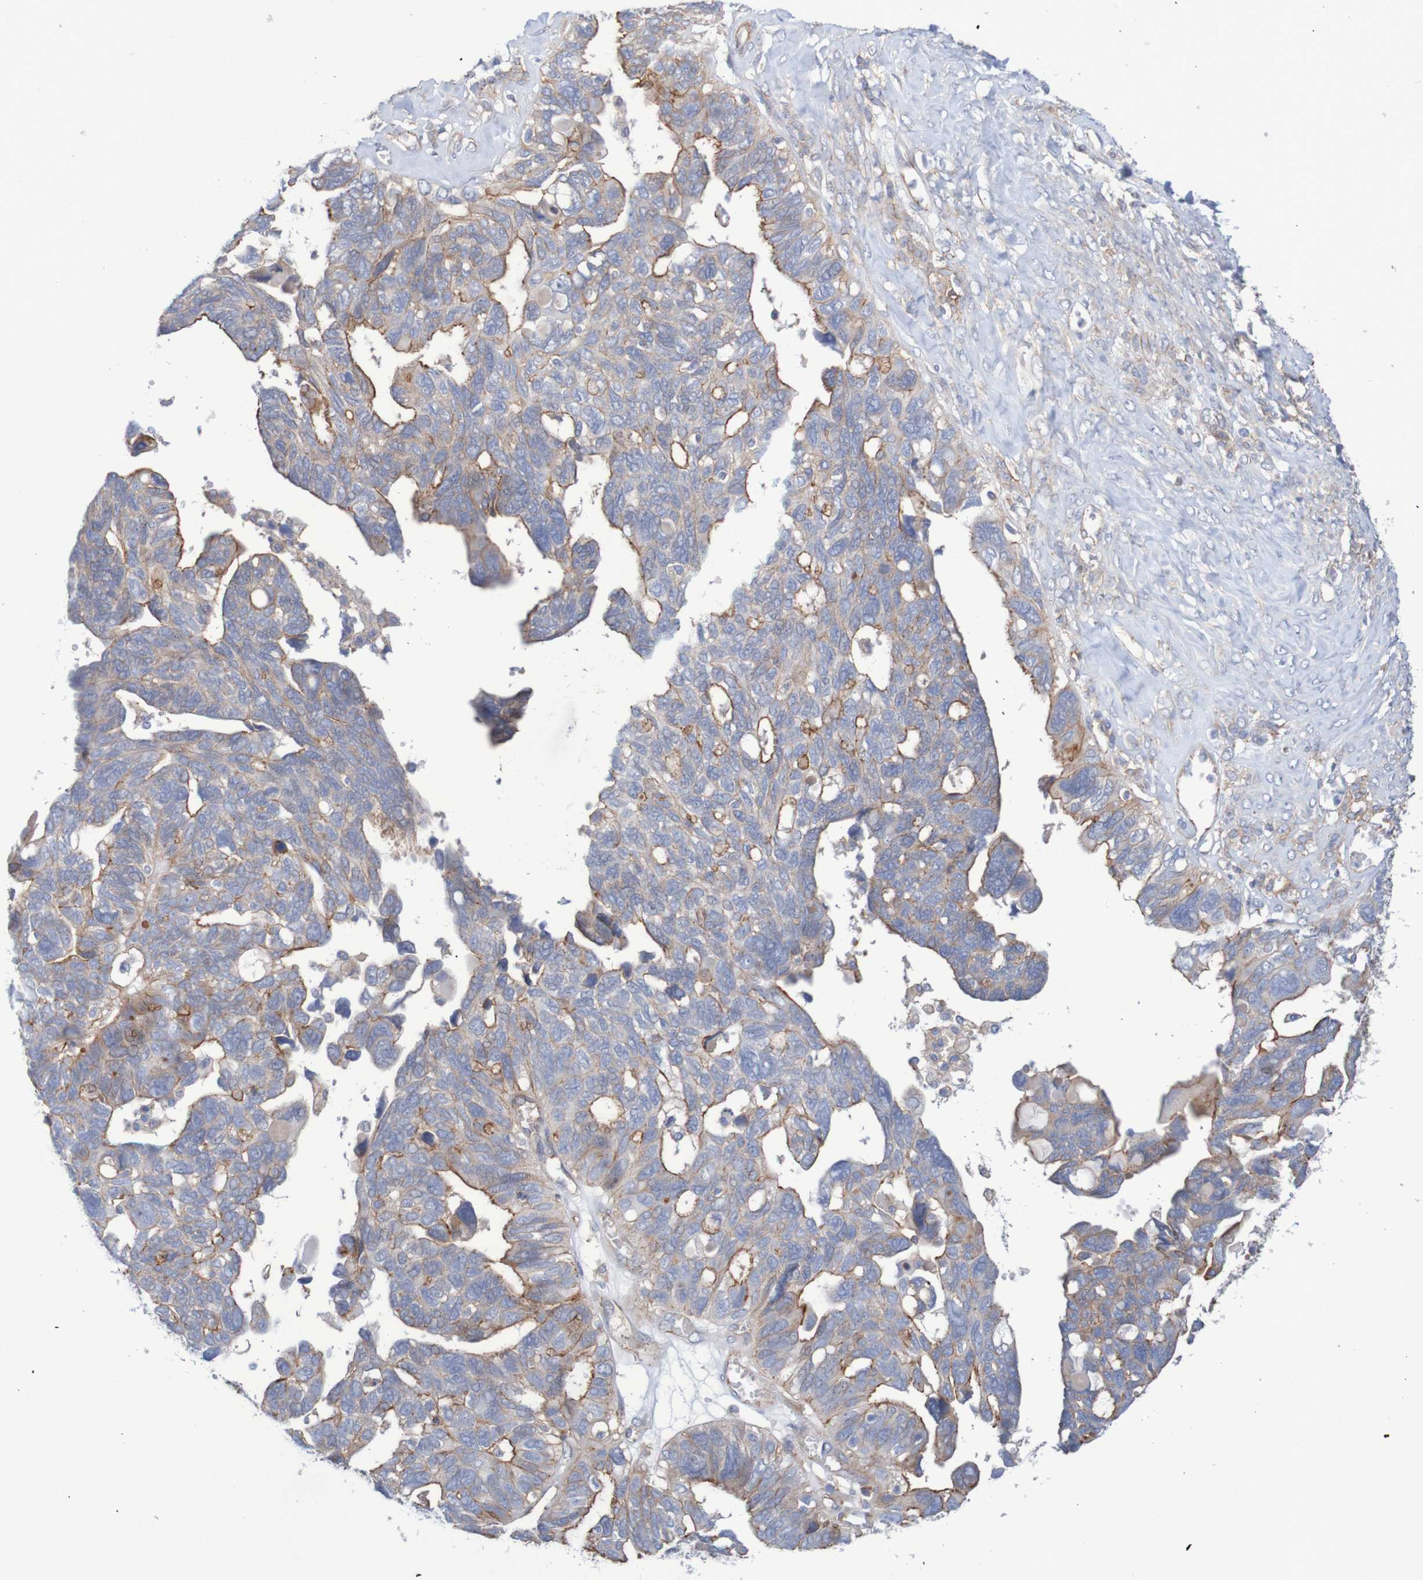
{"staining": {"intensity": "moderate", "quantity": "25%-75%", "location": "cytoplasmic/membranous"}, "tissue": "ovarian cancer", "cell_type": "Tumor cells", "image_type": "cancer", "snomed": [{"axis": "morphology", "description": "Cystadenocarcinoma, serous, NOS"}, {"axis": "topography", "description": "Ovary"}], "caption": "Ovarian cancer stained for a protein demonstrates moderate cytoplasmic/membranous positivity in tumor cells.", "gene": "NECTIN2", "patient": {"sex": "female", "age": 79}}